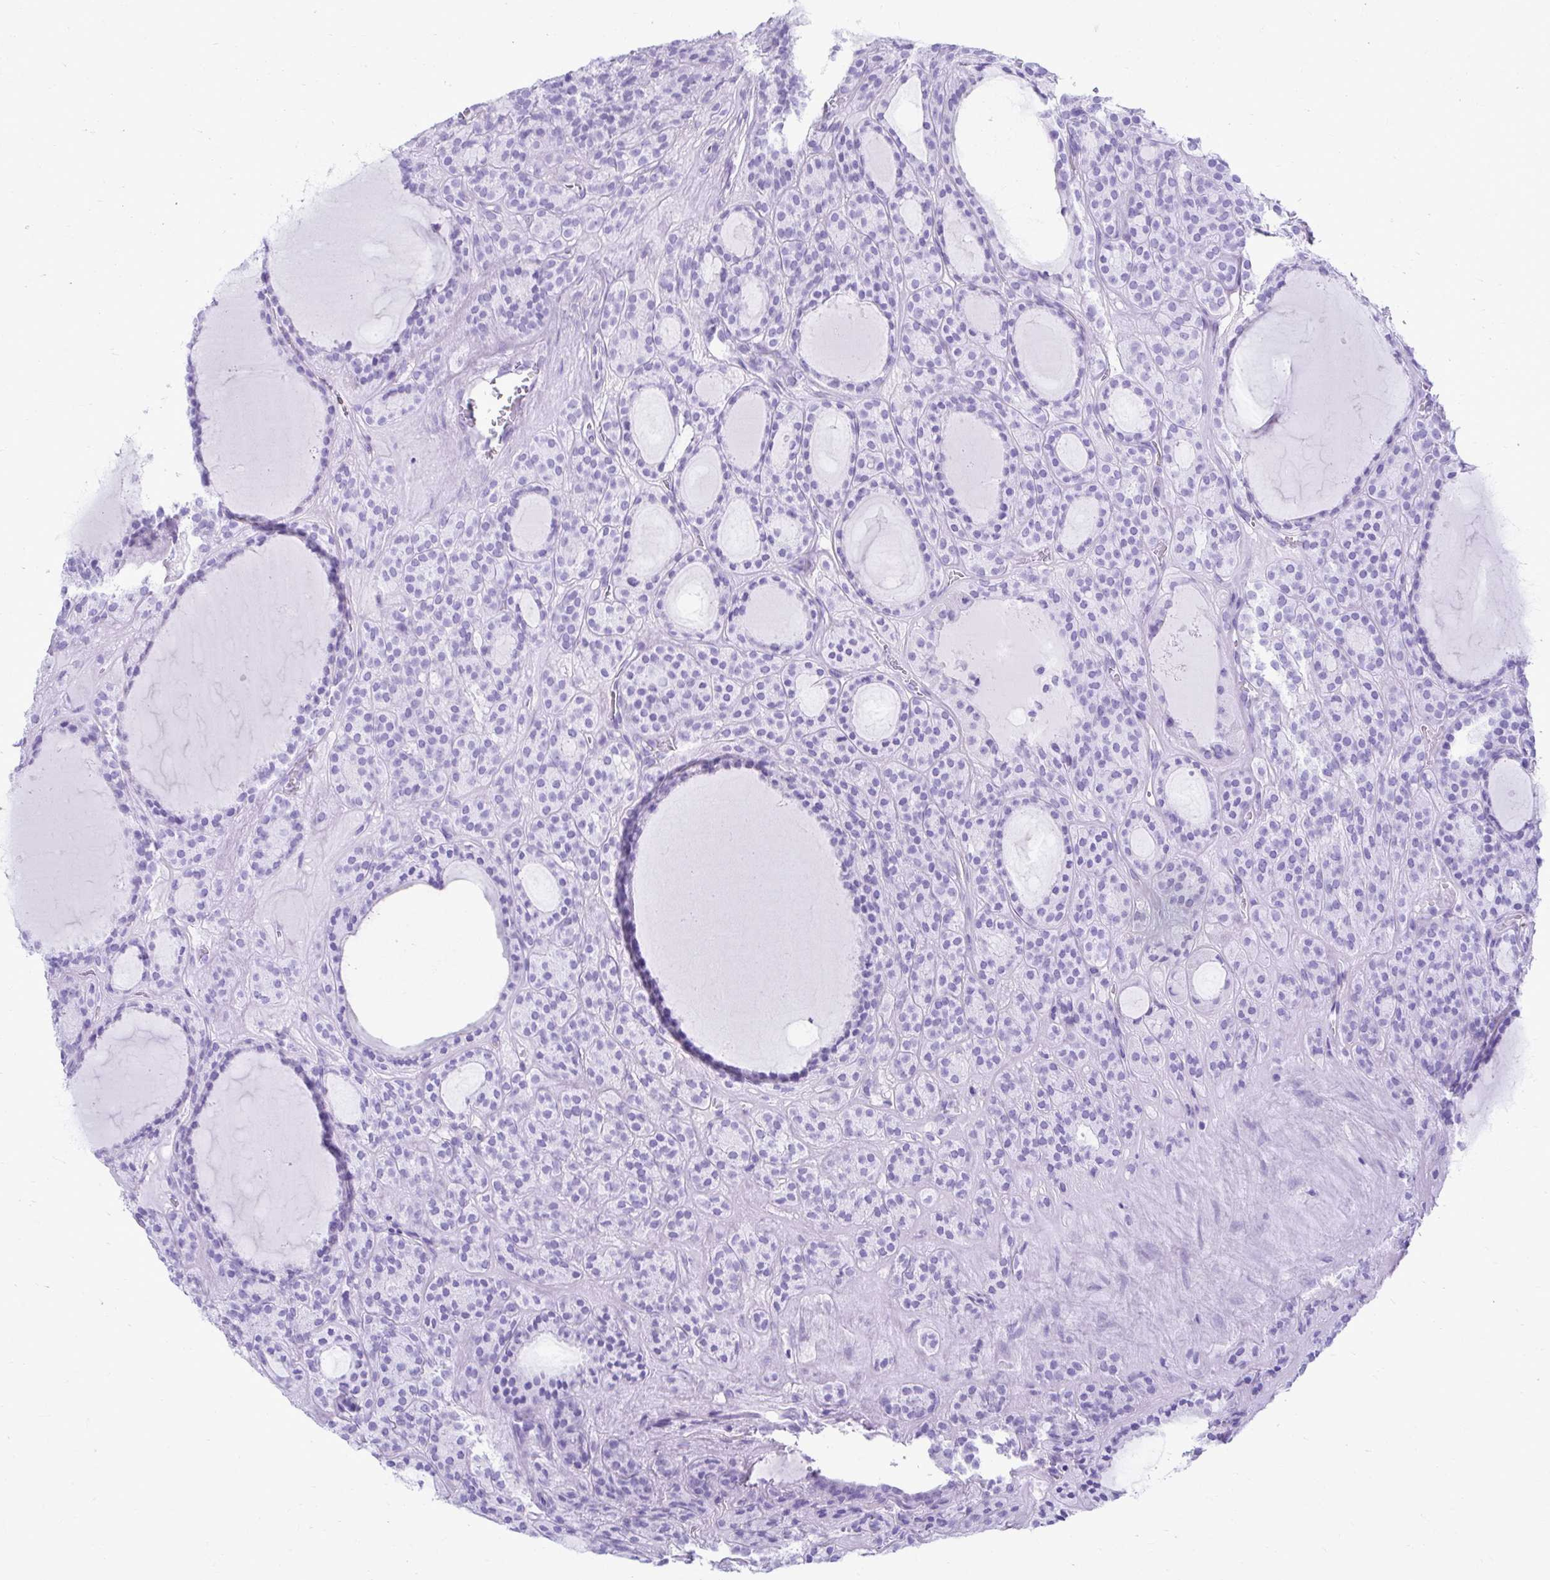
{"staining": {"intensity": "negative", "quantity": "none", "location": "none"}, "tissue": "thyroid cancer", "cell_type": "Tumor cells", "image_type": "cancer", "snomed": [{"axis": "morphology", "description": "Follicular adenoma carcinoma, NOS"}, {"axis": "topography", "description": "Thyroid gland"}], "caption": "Thyroid follicular adenoma carcinoma was stained to show a protein in brown. There is no significant positivity in tumor cells.", "gene": "ATP4B", "patient": {"sex": "female", "age": 63}}